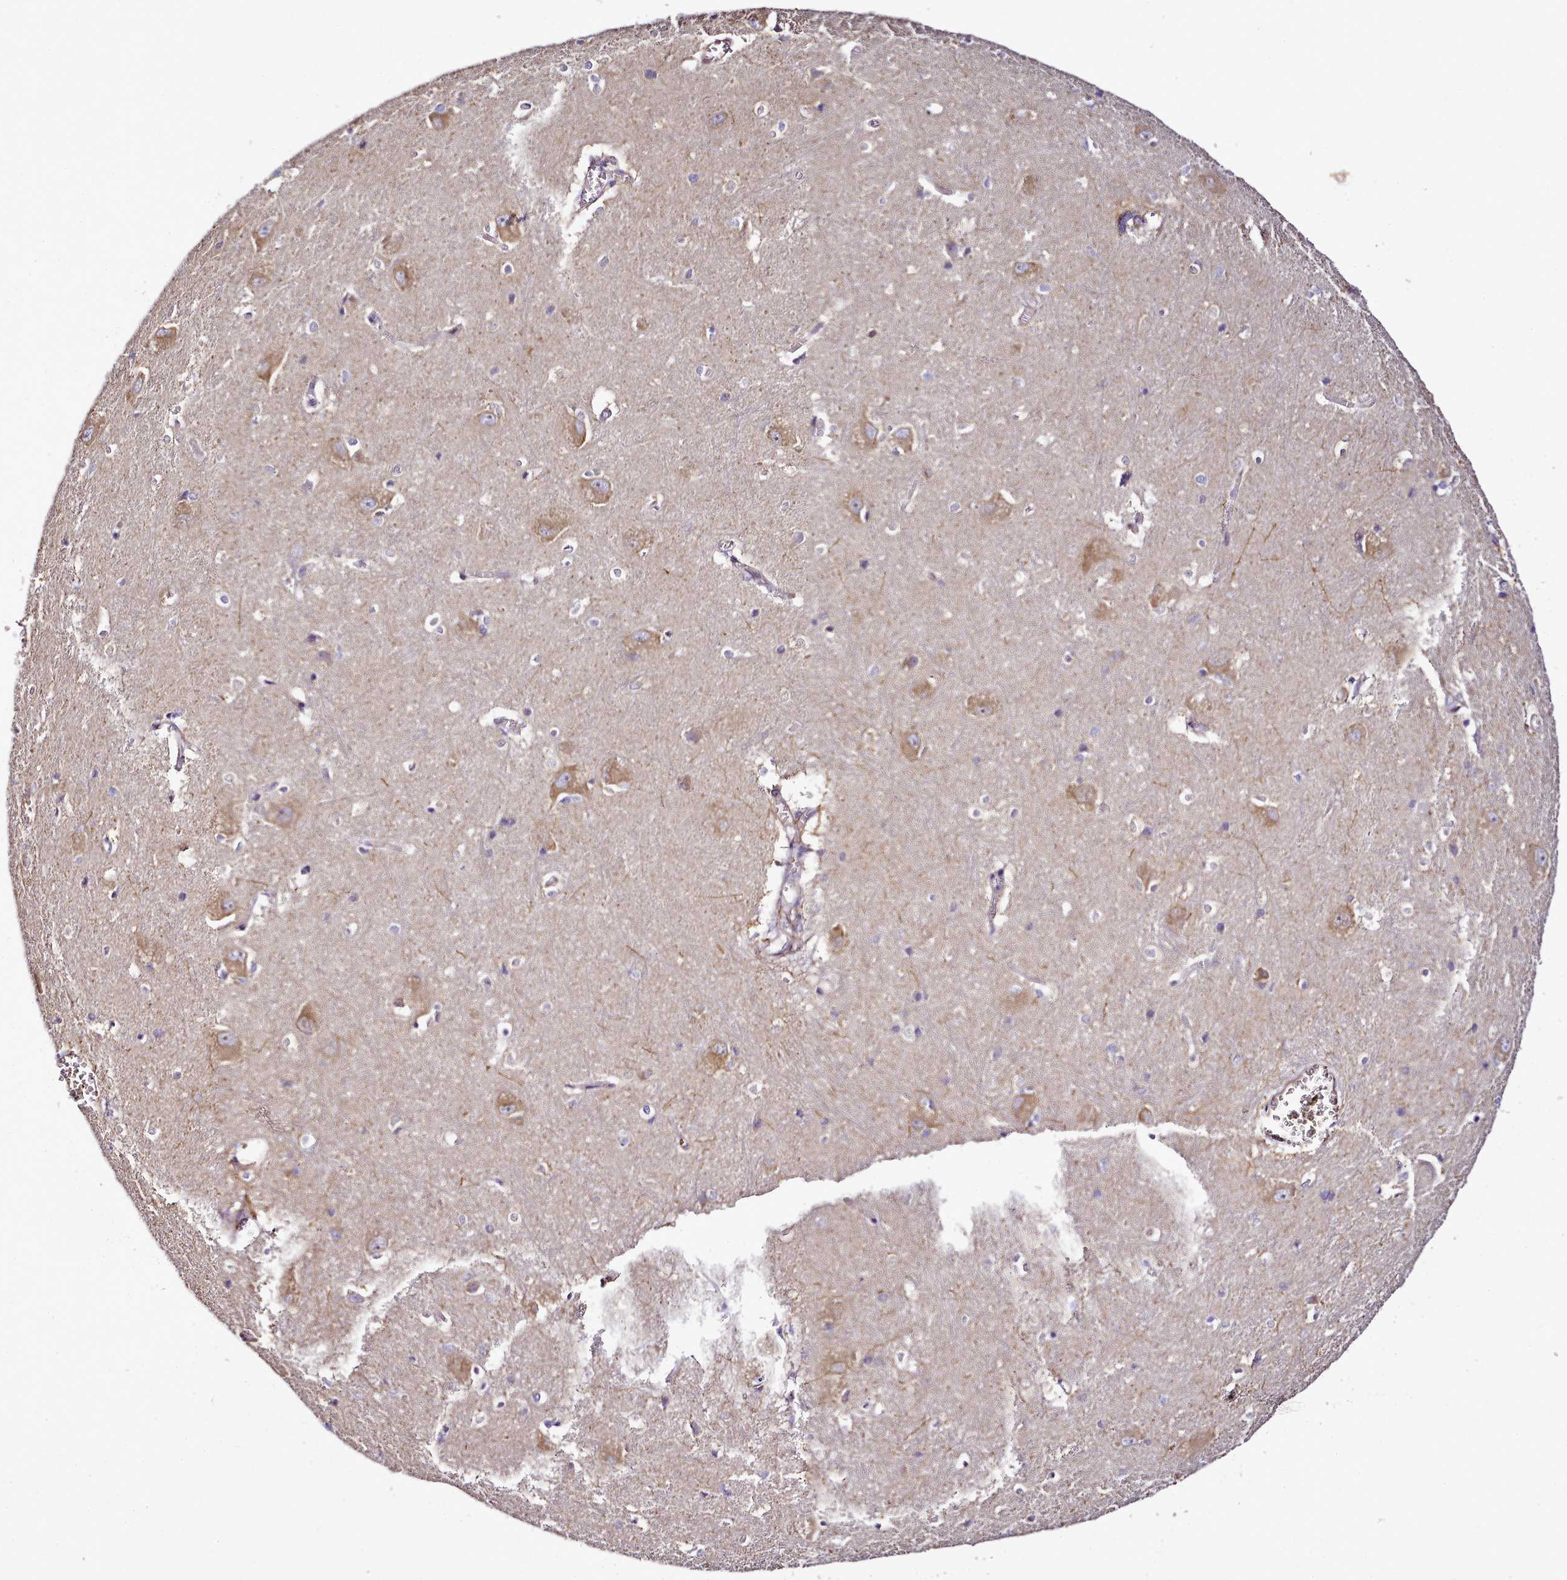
{"staining": {"intensity": "weak", "quantity": "<25%", "location": "cytoplasmic/membranous"}, "tissue": "caudate", "cell_type": "Glial cells", "image_type": "normal", "snomed": [{"axis": "morphology", "description": "Normal tissue, NOS"}, {"axis": "topography", "description": "Lateral ventricle wall"}], "caption": "Caudate was stained to show a protein in brown. There is no significant expression in glial cells. (IHC, brightfield microscopy, high magnification).", "gene": "NBPF10", "patient": {"sex": "male", "age": 37}}